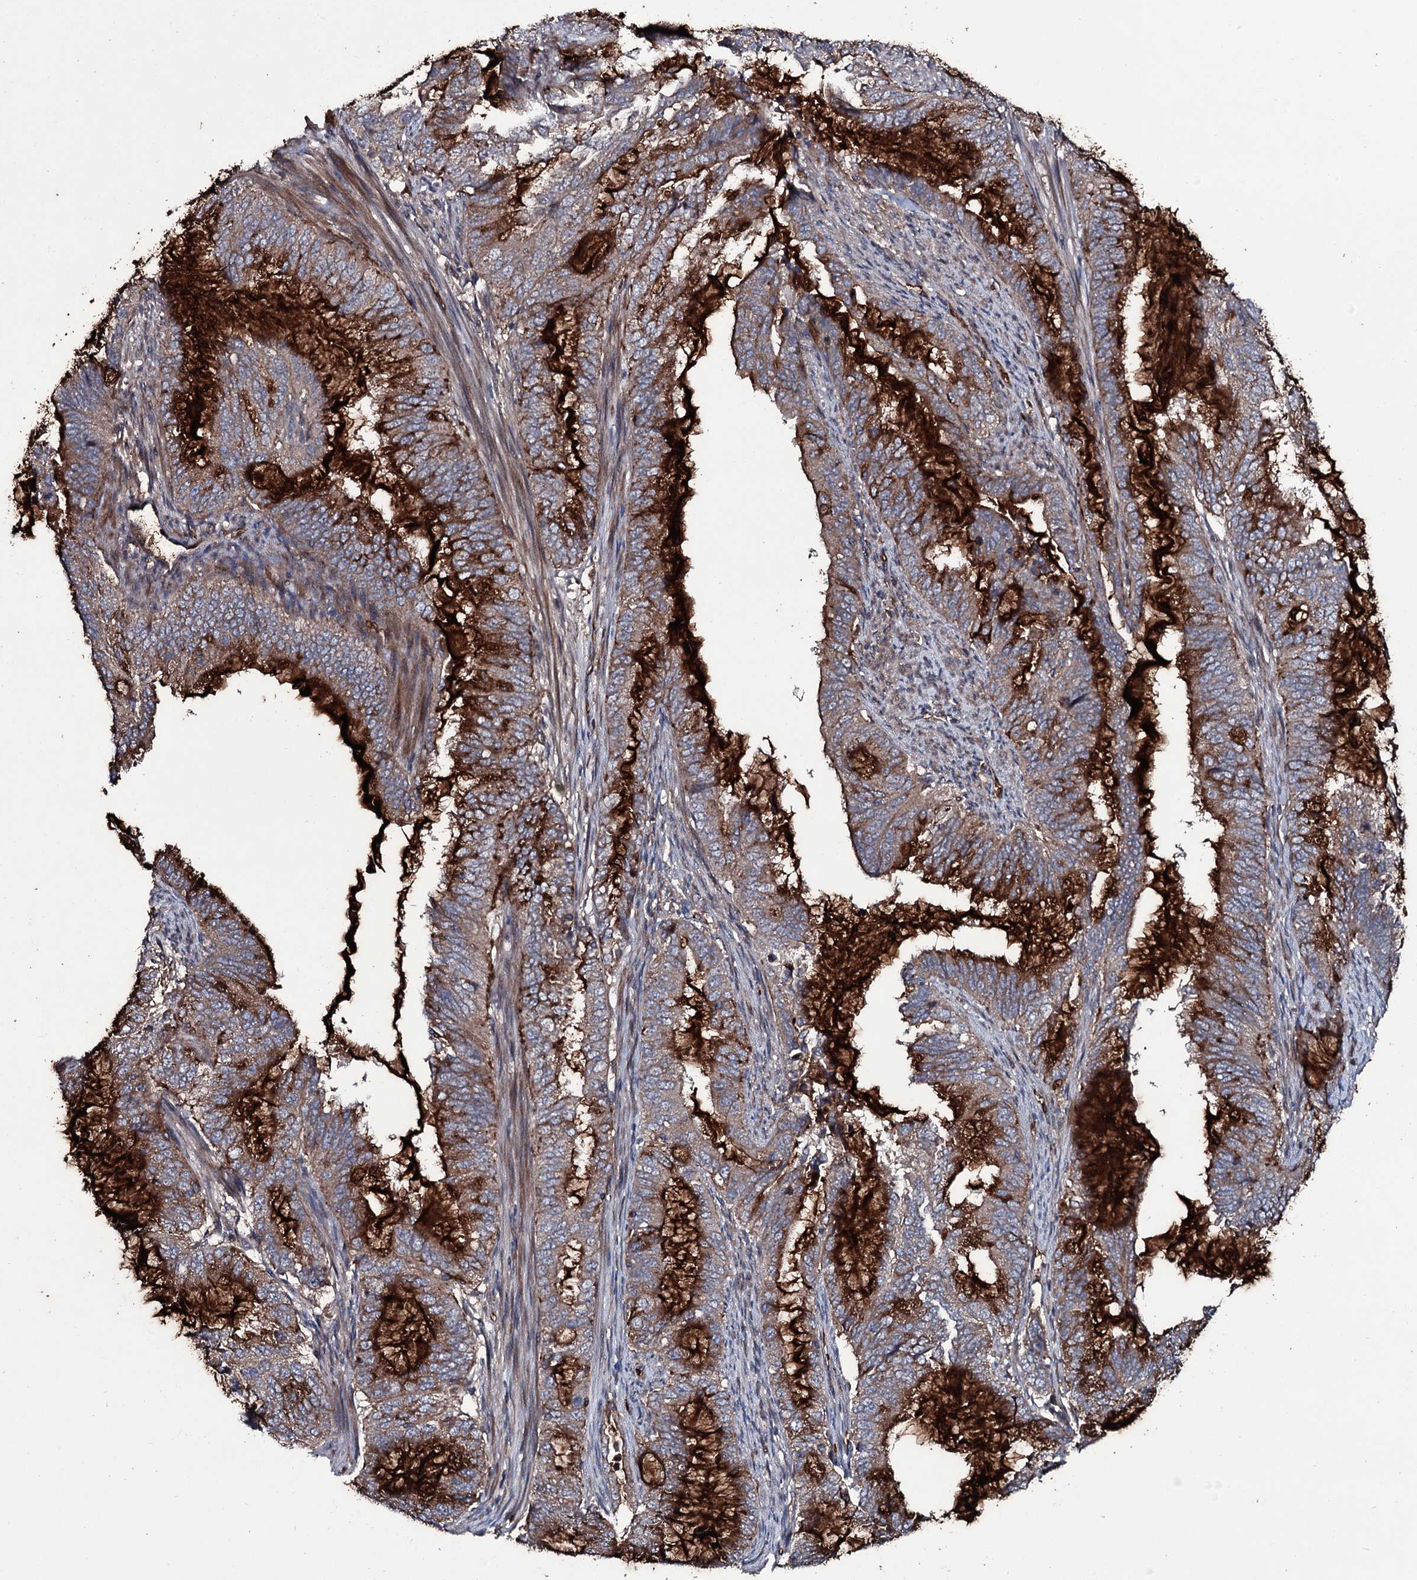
{"staining": {"intensity": "strong", "quantity": "25%-75%", "location": "cytoplasmic/membranous"}, "tissue": "endometrial cancer", "cell_type": "Tumor cells", "image_type": "cancer", "snomed": [{"axis": "morphology", "description": "Adenocarcinoma, NOS"}, {"axis": "topography", "description": "Endometrium"}], "caption": "A histopathology image of endometrial cancer (adenocarcinoma) stained for a protein reveals strong cytoplasmic/membranous brown staining in tumor cells. The protein is stained brown, and the nuclei are stained in blue (DAB (3,3'-diaminobenzidine) IHC with brightfield microscopy, high magnification).", "gene": "ZSWIM8", "patient": {"sex": "female", "age": 51}}